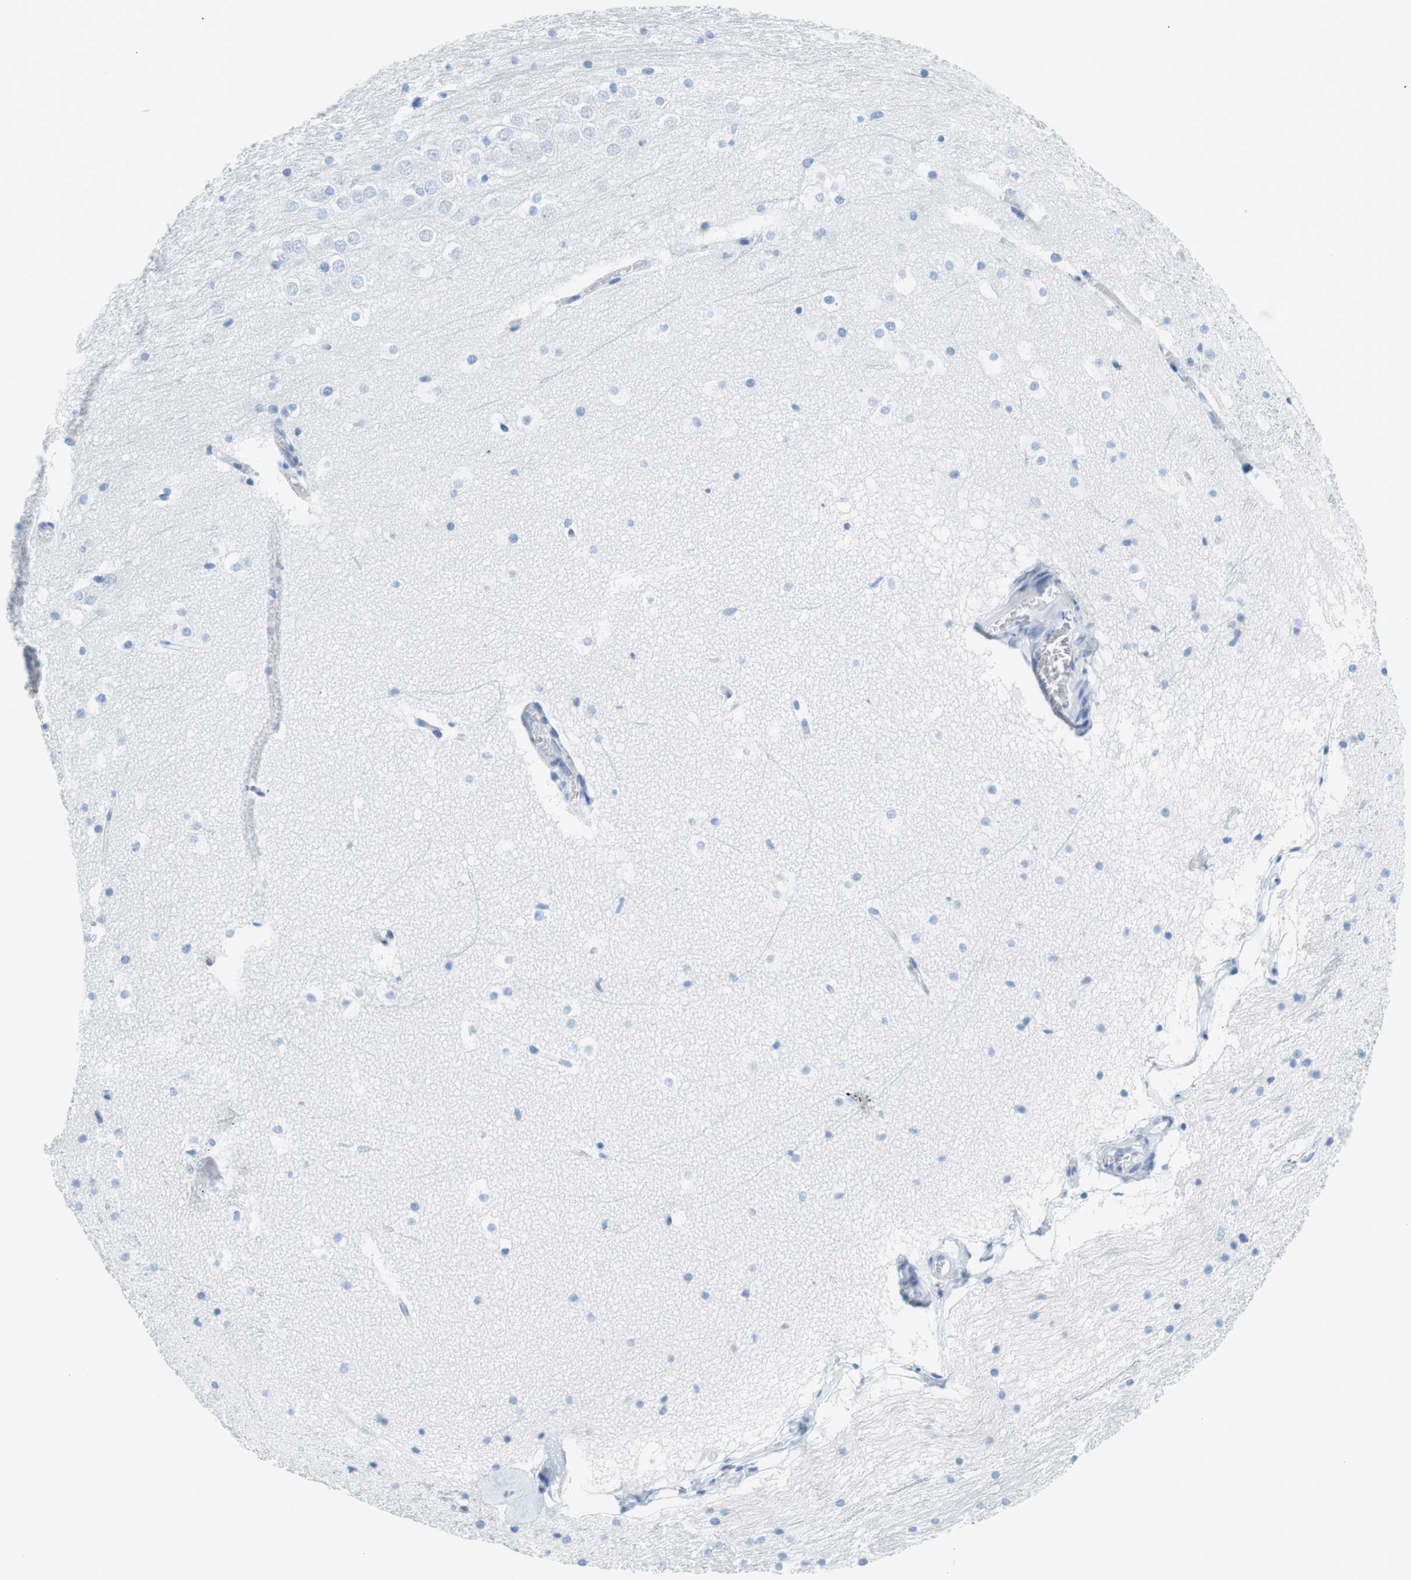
{"staining": {"intensity": "negative", "quantity": "none", "location": "none"}, "tissue": "hippocampus", "cell_type": "Glial cells", "image_type": "normal", "snomed": [{"axis": "morphology", "description": "Normal tissue, NOS"}, {"axis": "topography", "description": "Hippocampus"}], "caption": "Histopathology image shows no protein expression in glial cells of unremarkable hippocampus. (DAB IHC with hematoxylin counter stain).", "gene": "MYH1", "patient": {"sex": "male", "age": 45}}